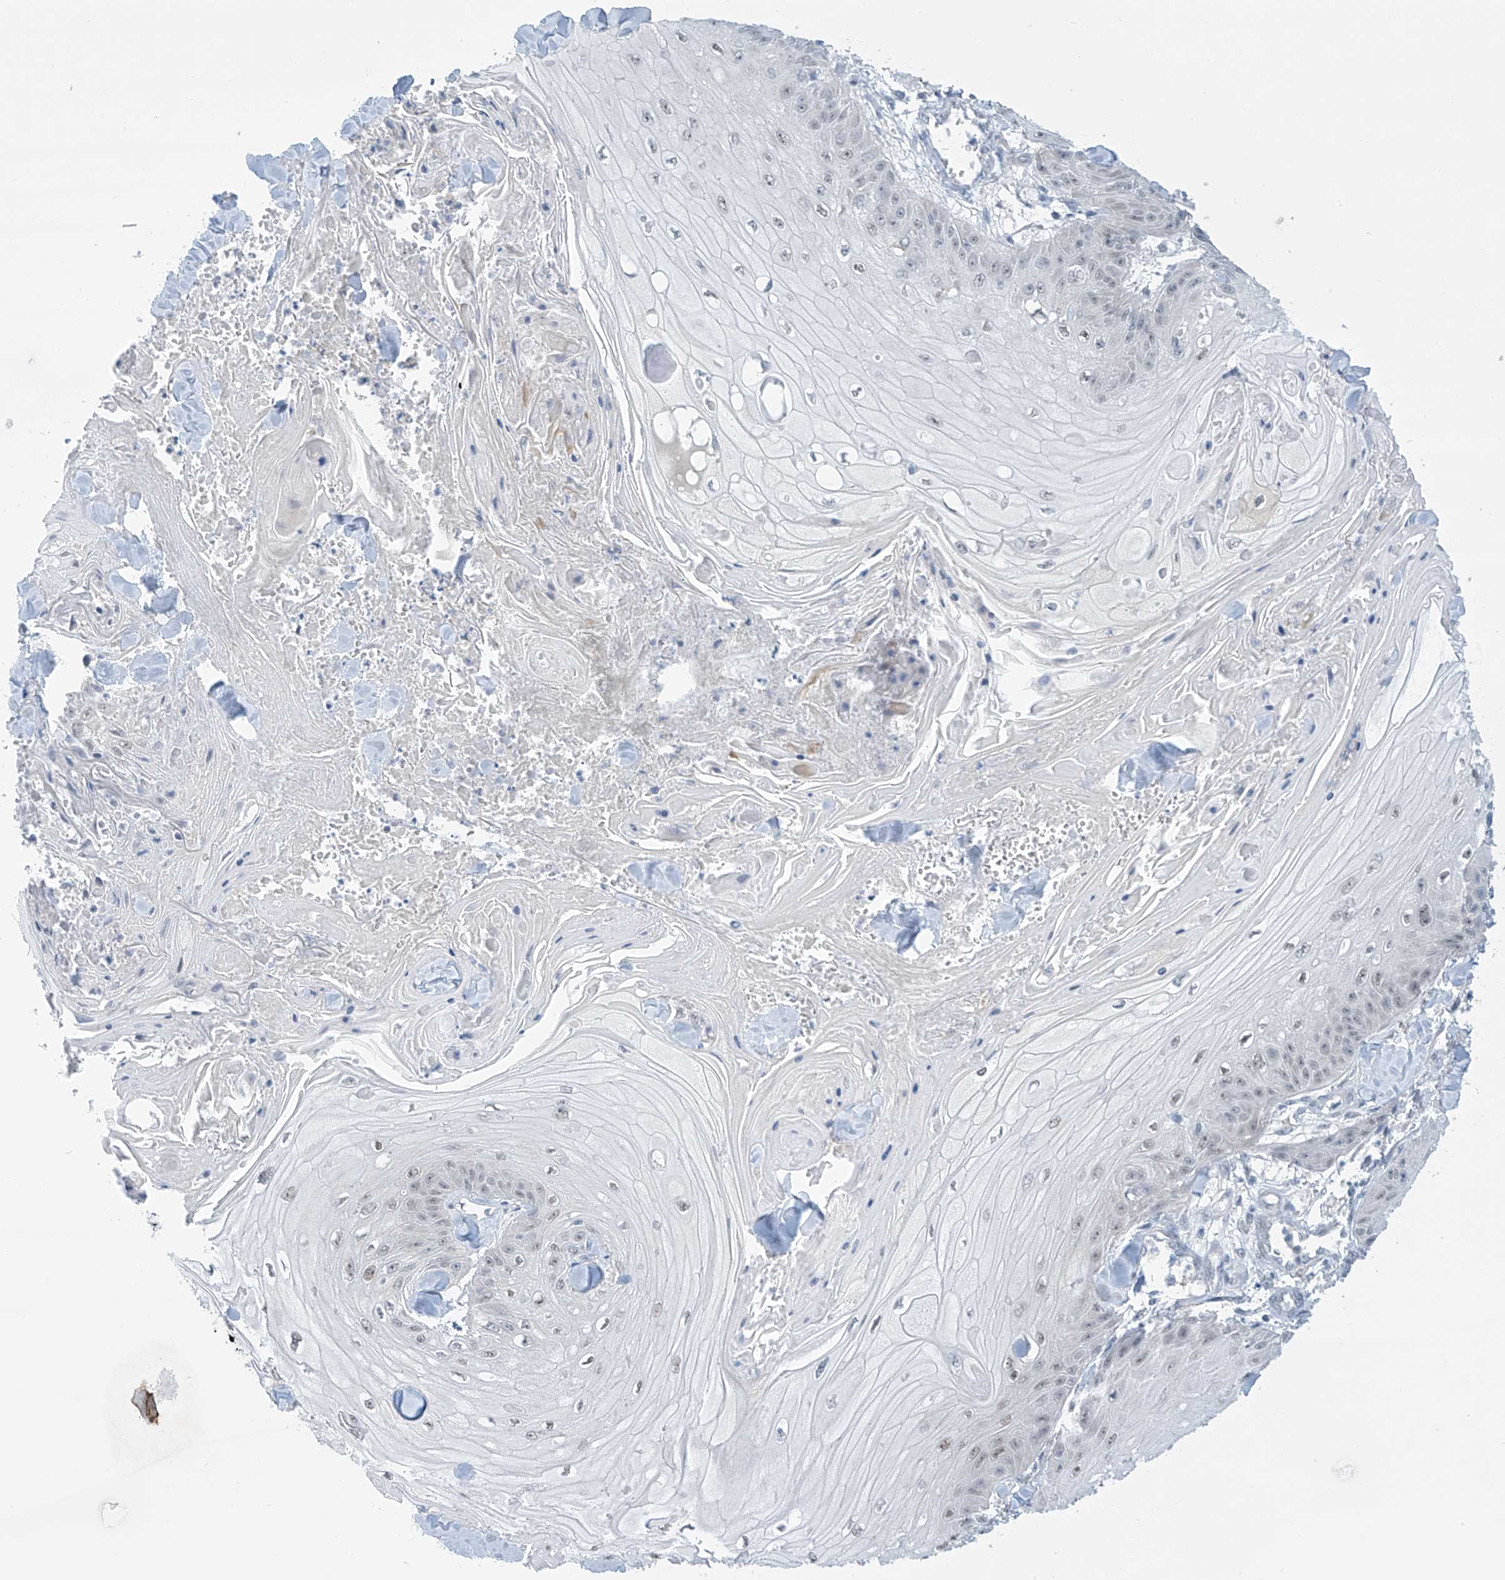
{"staining": {"intensity": "negative", "quantity": "none", "location": "none"}, "tissue": "skin cancer", "cell_type": "Tumor cells", "image_type": "cancer", "snomed": [{"axis": "morphology", "description": "Squamous cell carcinoma, NOS"}, {"axis": "topography", "description": "Skin"}], "caption": "Image shows no protein expression in tumor cells of skin cancer (squamous cell carcinoma) tissue. (DAB IHC visualized using brightfield microscopy, high magnification).", "gene": "APLF", "patient": {"sex": "male", "age": 74}}